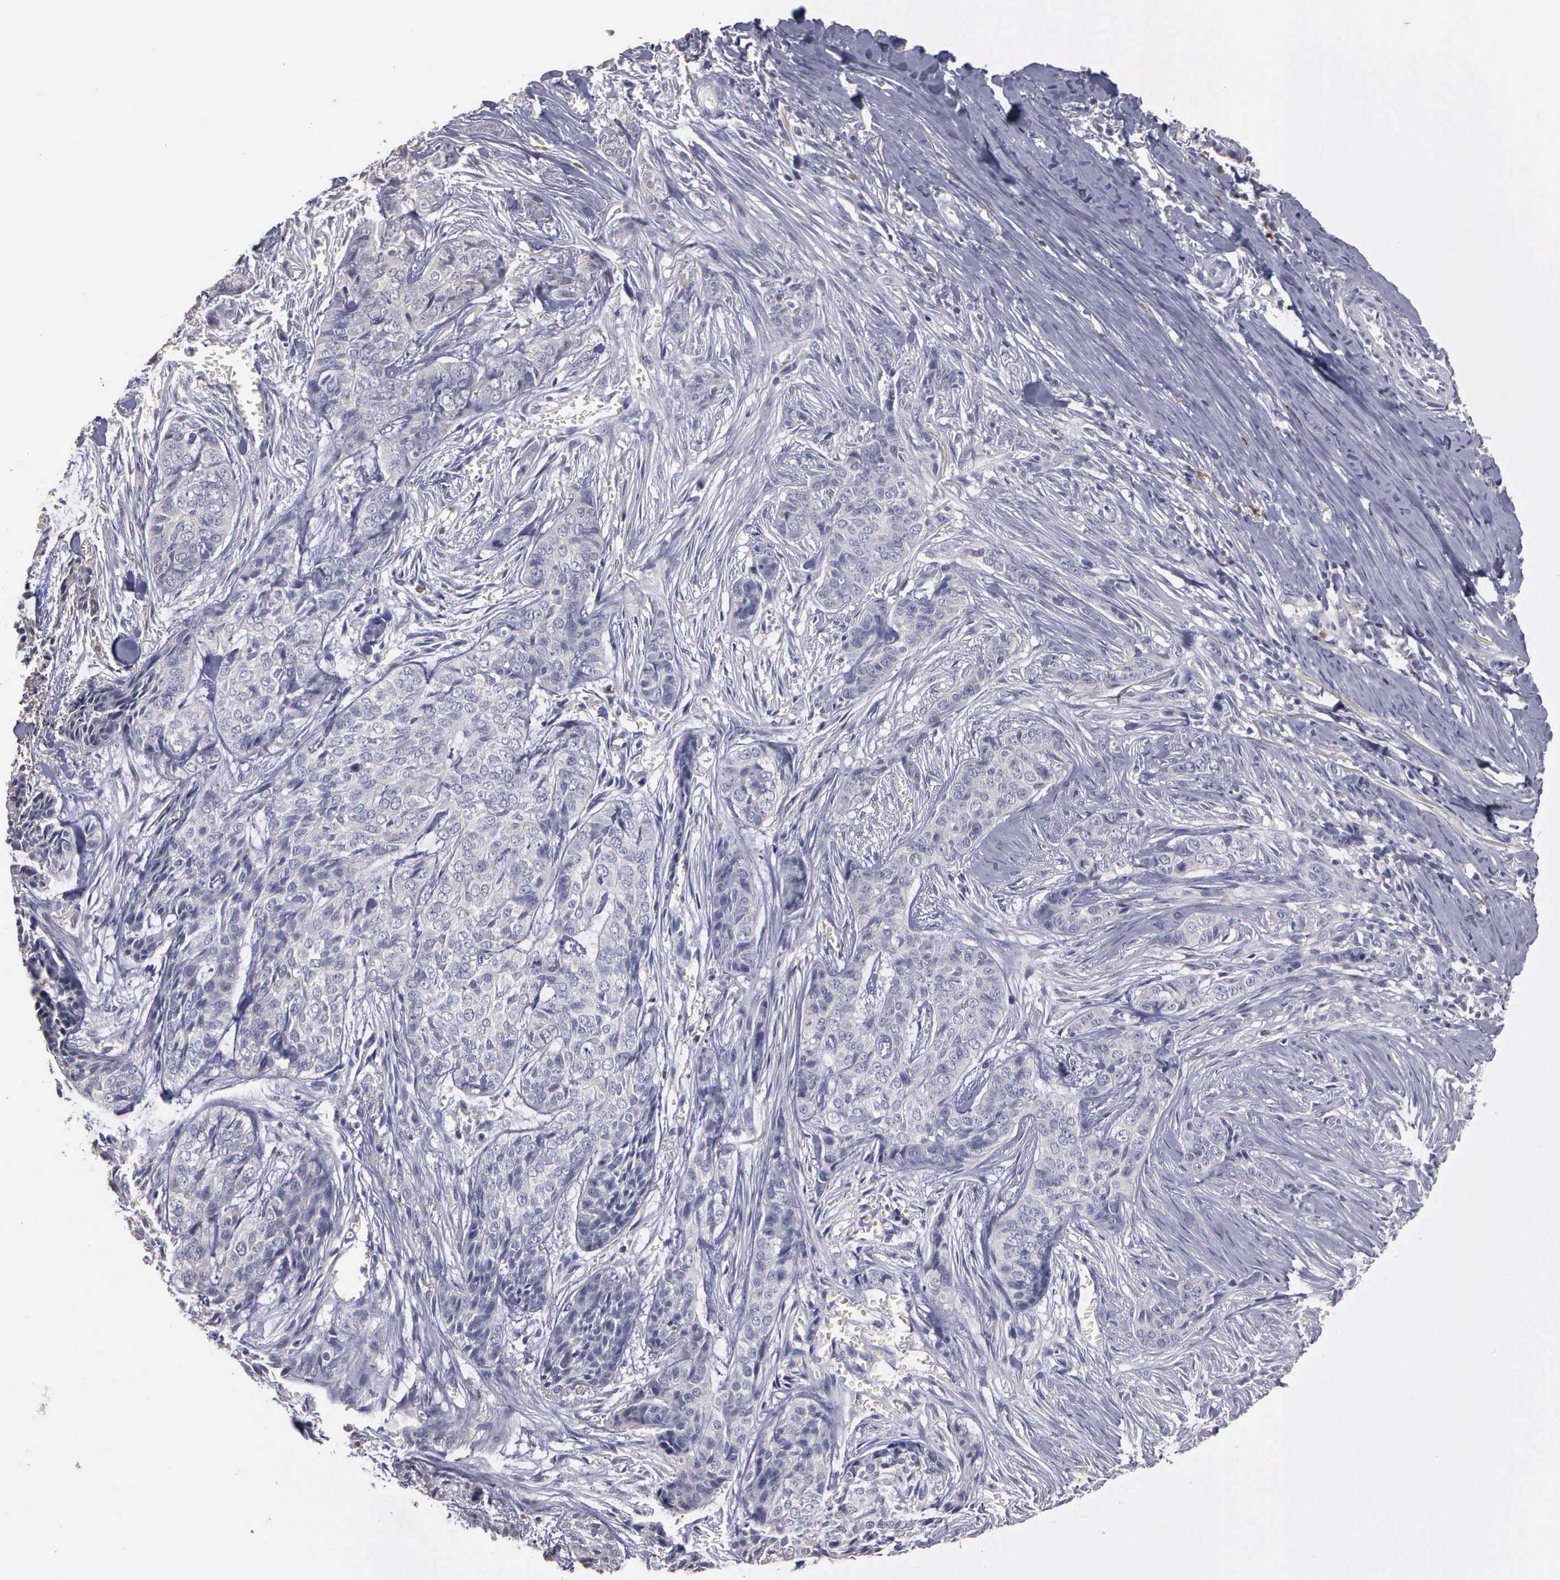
{"staining": {"intensity": "negative", "quantity": "none", "location": "none"}, "tissue": "skin cancer", "cell_type": "Tumor cells", "image_type": "cancer", "snomed": [{"axis": "morphology", "description": "Normal tissue, NOS"}, {"axis": "morphology", "description": "Basal cell carcinoma"}, {"axis": "topography", "description": "Skin"}], "caption": "Immunohistochemistry (IHC) of human basal cell carcinoma (skin) demonstrates no expression in tumor cells.", "gene": "ENO3", "patient": {"sex": "female", "age": 65}}